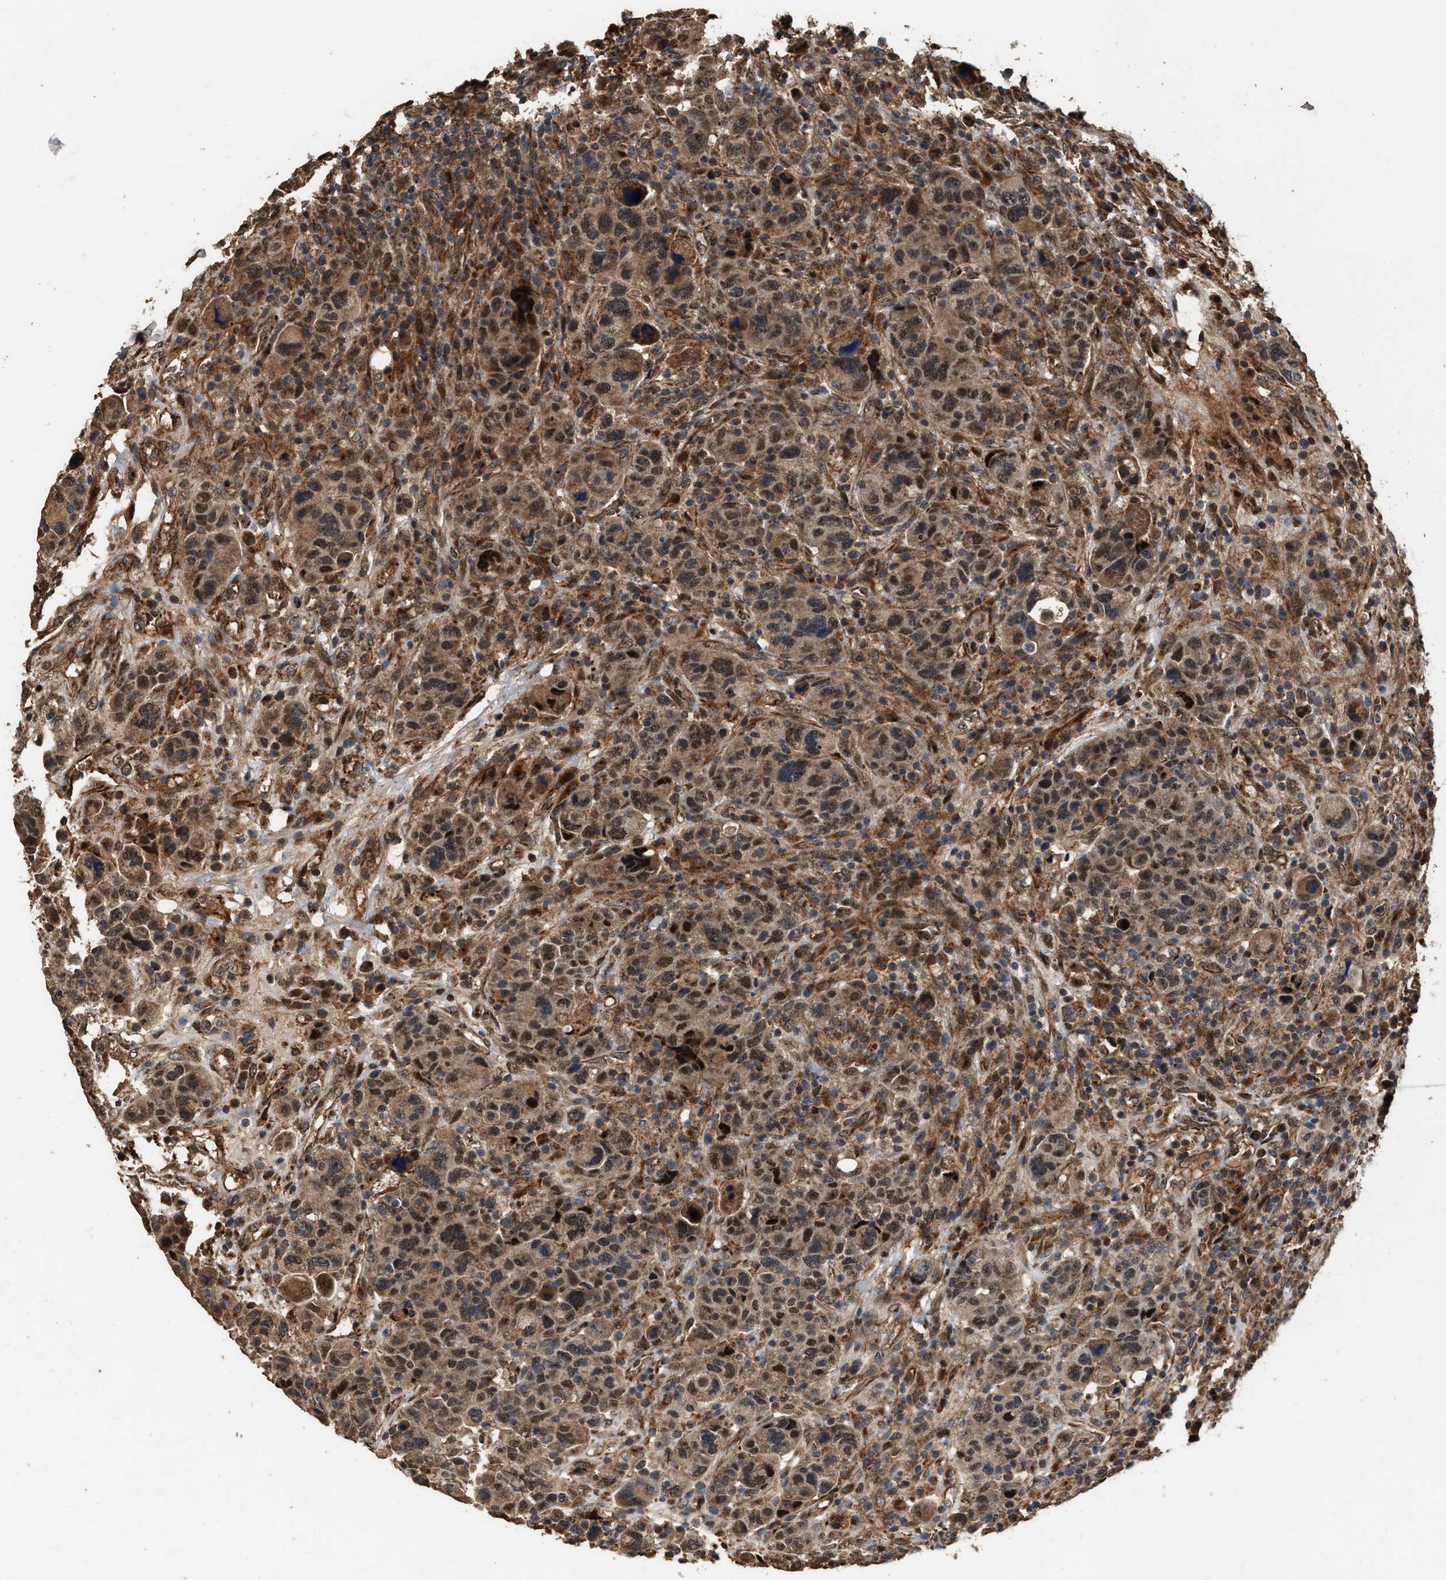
{"staining": {"intensity": "moderate", "quantity": ">75%", "location": "cytoplasmic/membranous,nuclear"}, "tissue": "breast cancer", "cell_type": "Tumor cells", "image_type": "cancer", "snomed": [{"axis": "morphology", "description": "Duct carcinoma"}, {"axis": "topography", "description": "Breast"}], "caption": "Breast intraductal carcinoma tissue displays moderate cytoplasmic/membranous and nuclear positivity in approximately >75% of tumor cells", "gene": "ZNHIT6", "patient": {"sex": "female", "age": 37}}